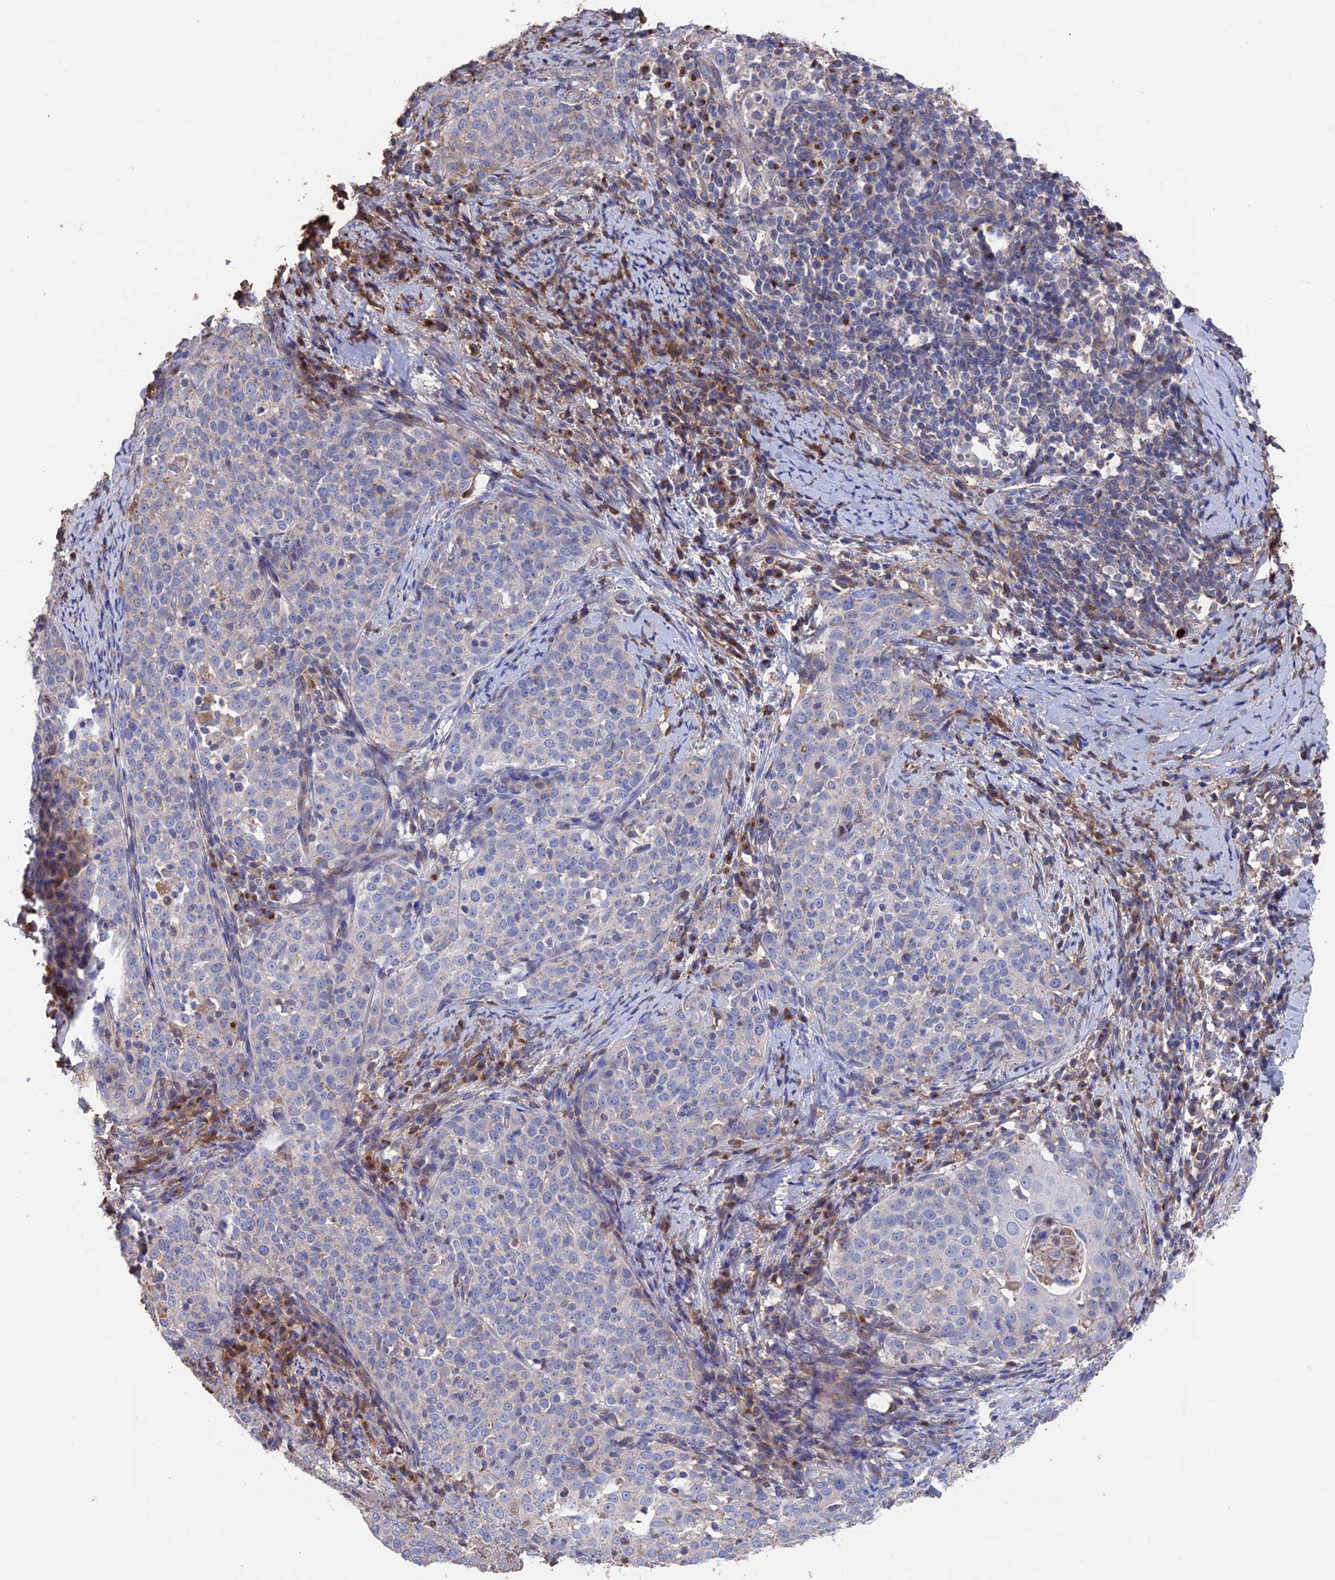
{"staining": {"intensity": "negative", "quantity": "none", "location": "none"}, "tissue": "cervical cancer", "cell_type": "Tumor cells", "image_type": "cancer", "snomed": [{"axis": "morphology", "description": "Squamous cell carcinoma, NOS"}, {"axis": "topography", "description": "Cervix"}], "caption": "A photomicrograph of human cervical squamous cell carcinoma is negative for staining in tumor cells.", "gene": "HPF1", "patient": {"sex": "female", "age": 57}}